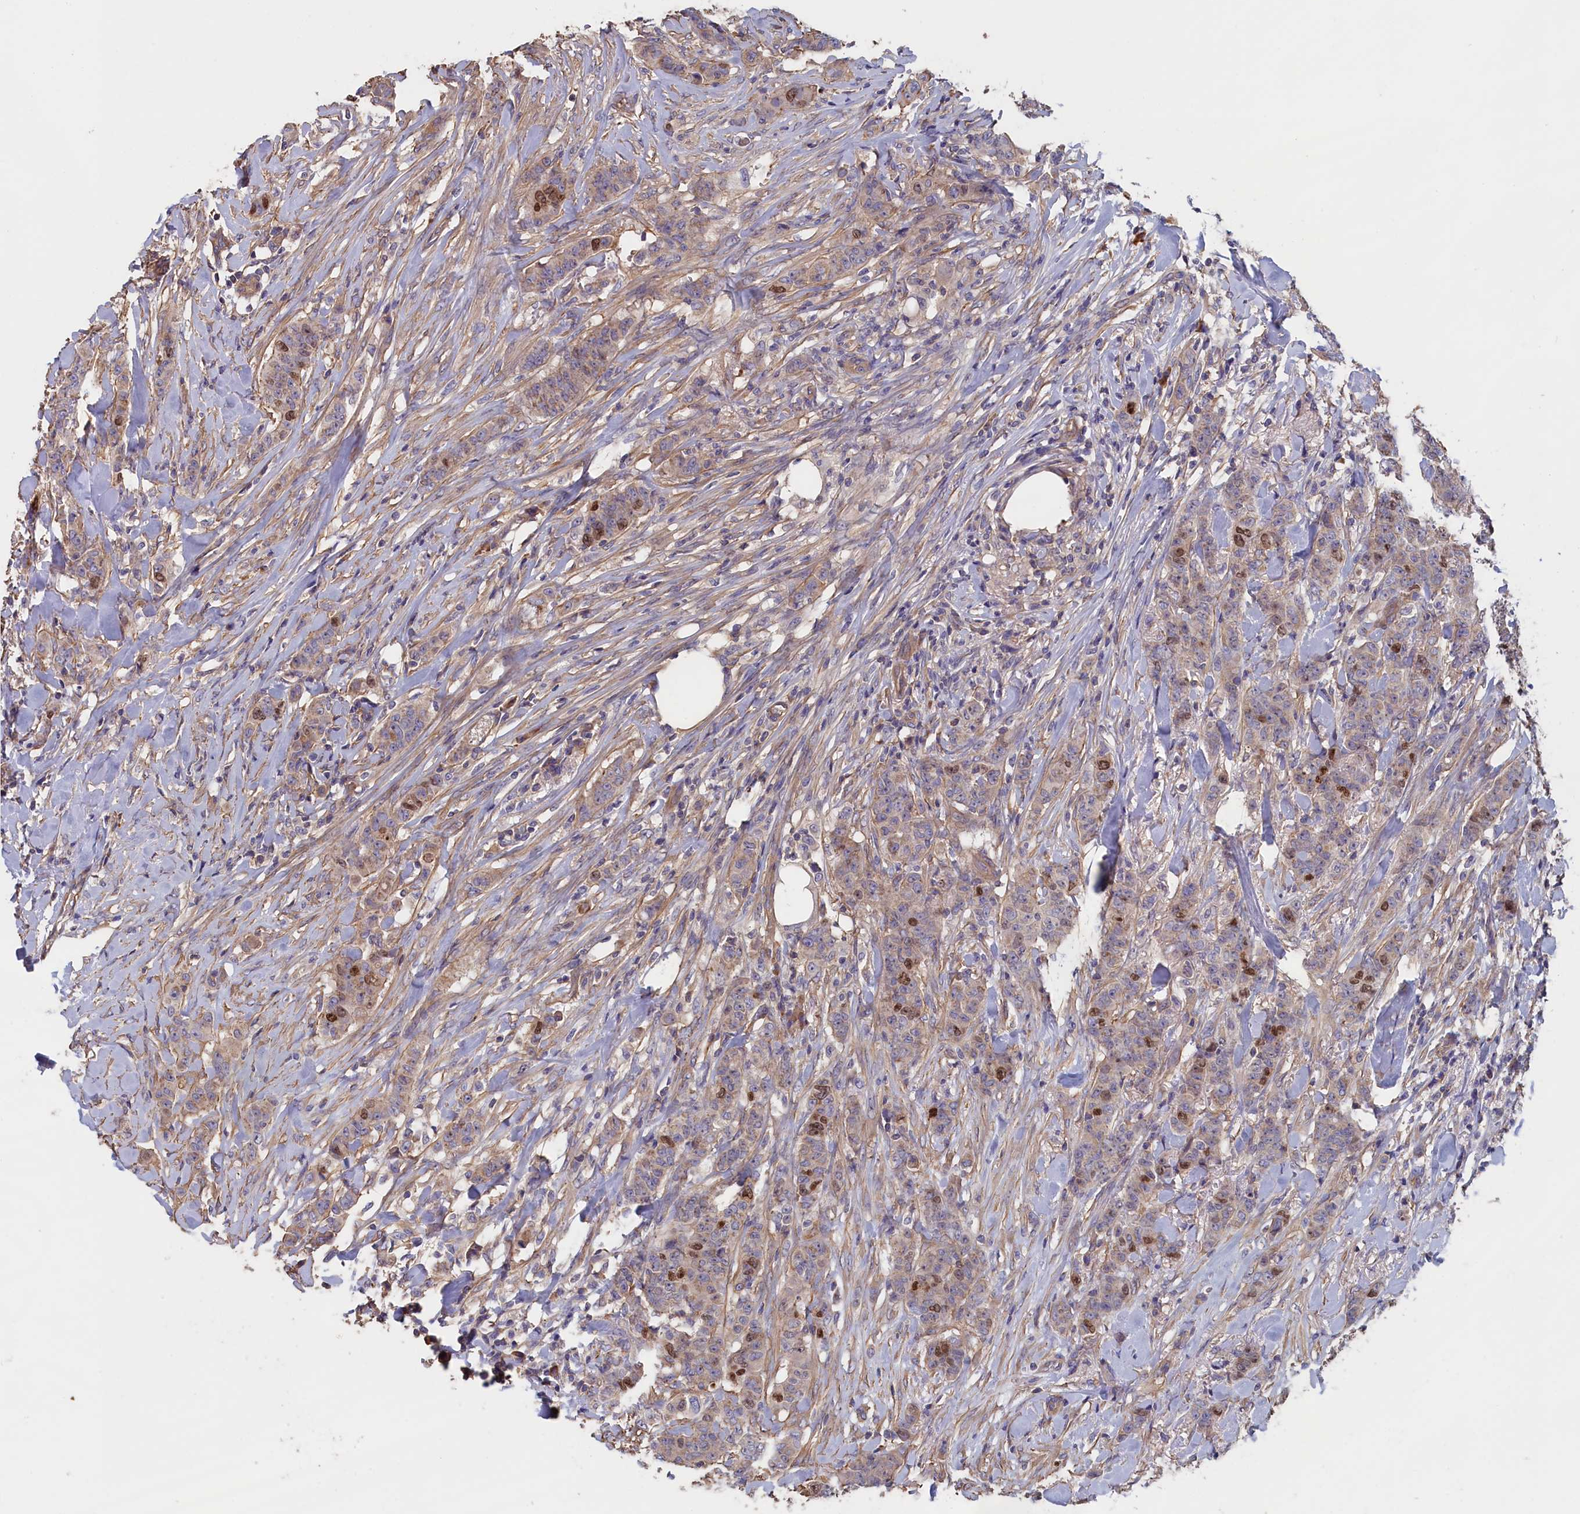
{"staining": {"intensity": "weak", "quantity": ">75%", "location": "cytoplasmic/membranous"}, "tissue": "breast cancer", "cell_type": "Tumor cells", "image_type": "cancer", "snomed": [{"axis": "morphology", "description": "Duct carcinoma"}, {"axis": "topography", "description": "Breast"}], "caption": "DAB immunohistochemical staining of human breast intraductal carcinoma demonstrates weak cytoplasmic/membranous protein staining in approximately >75% of tumor cells.", "gene": "ANKRD2", "patient": {"sex": "female", "age": 40}}